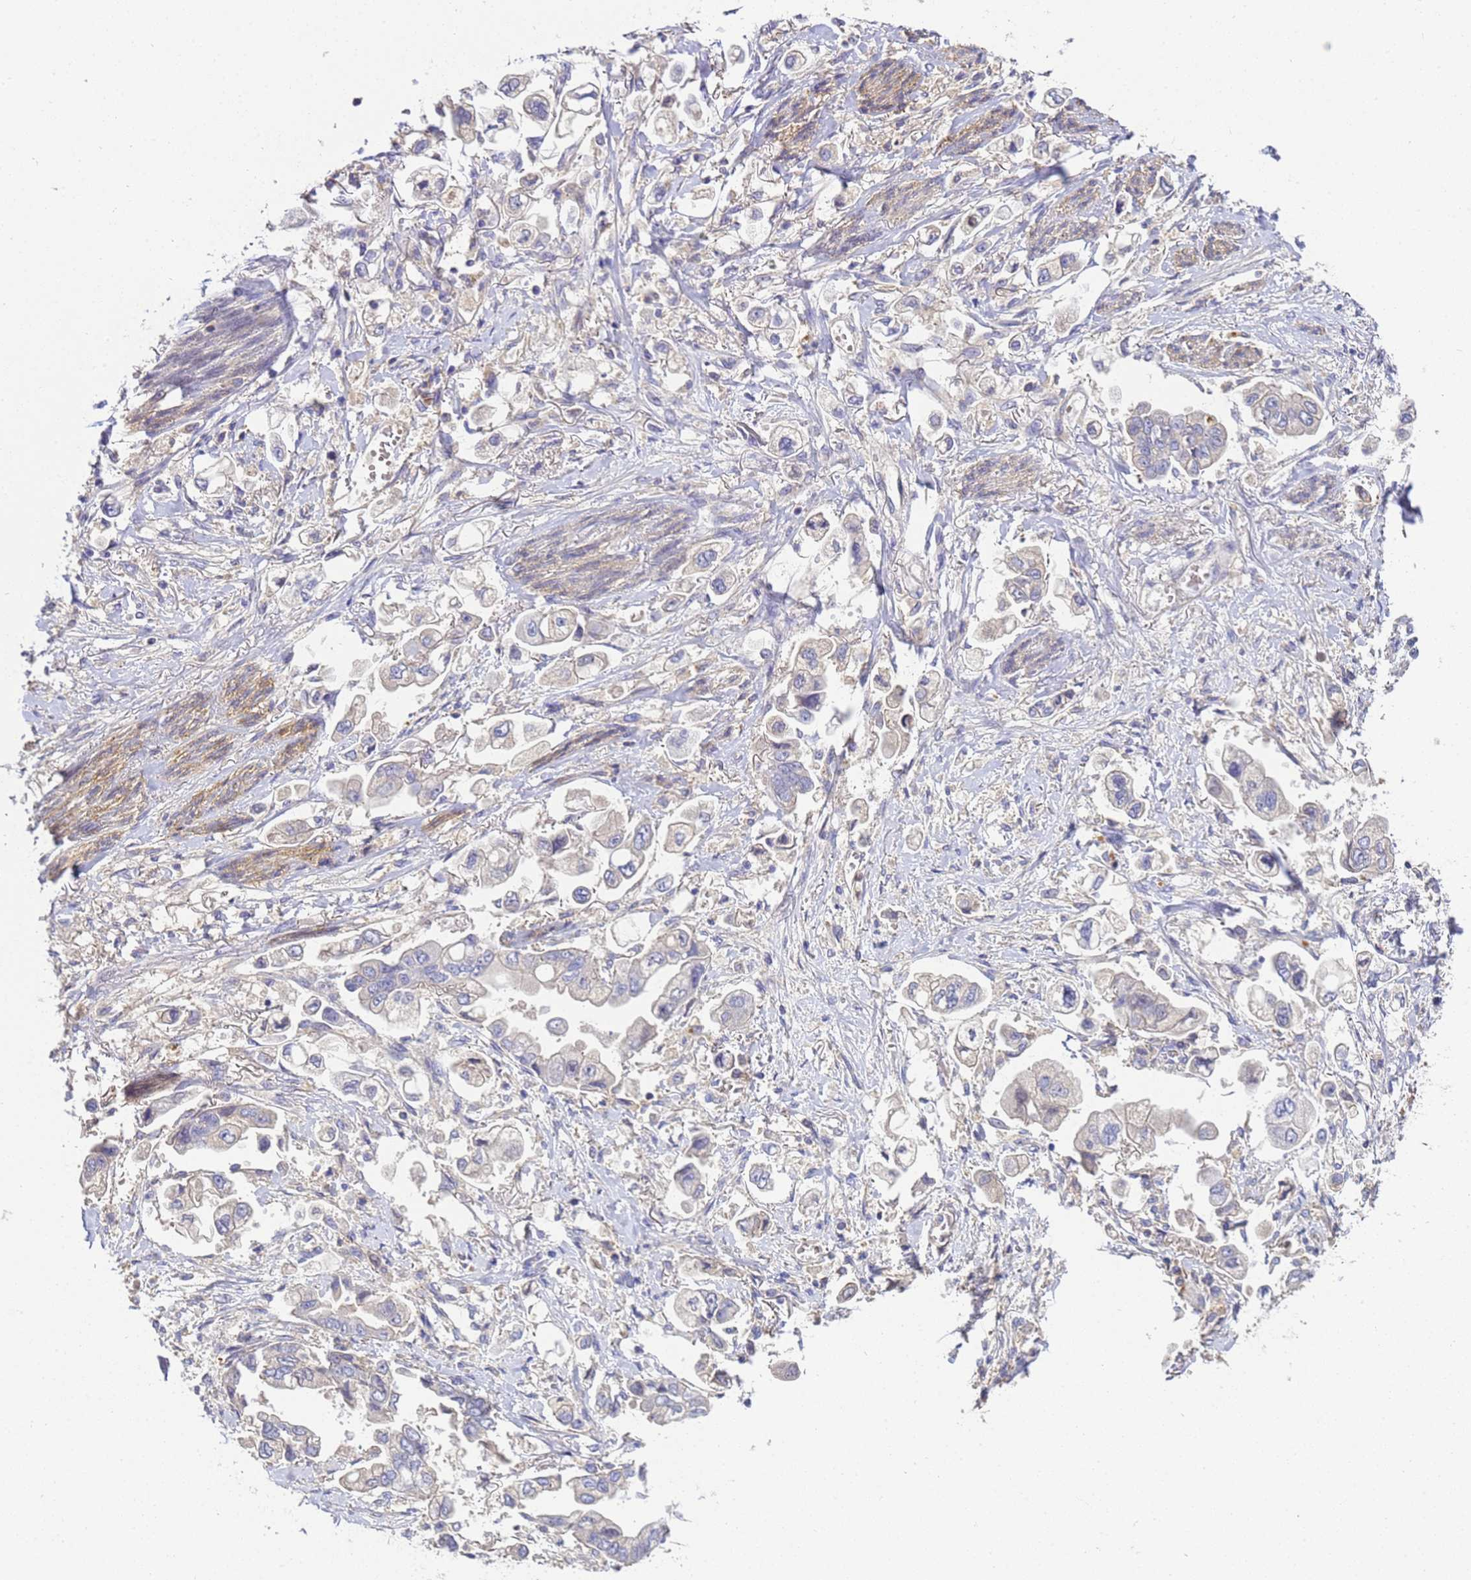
{"staining": {"intensity": "negative", "quantity": "none", "location": "none"}, "tissue": "stomach cancer", "cell_type": "Tumor cells", "image_type": "cancer", "snomed": [{"axis": "morphology", "description": "Adenocarcinoma, NOS"}, {"axis": "topography", "description": "Stomach"}], "caption": "Protein analysis of stomach cancer exhibits no significant expression in tumor cells.", "gene": "TBCD", "patient": {"sex": "male", "age": 62}}